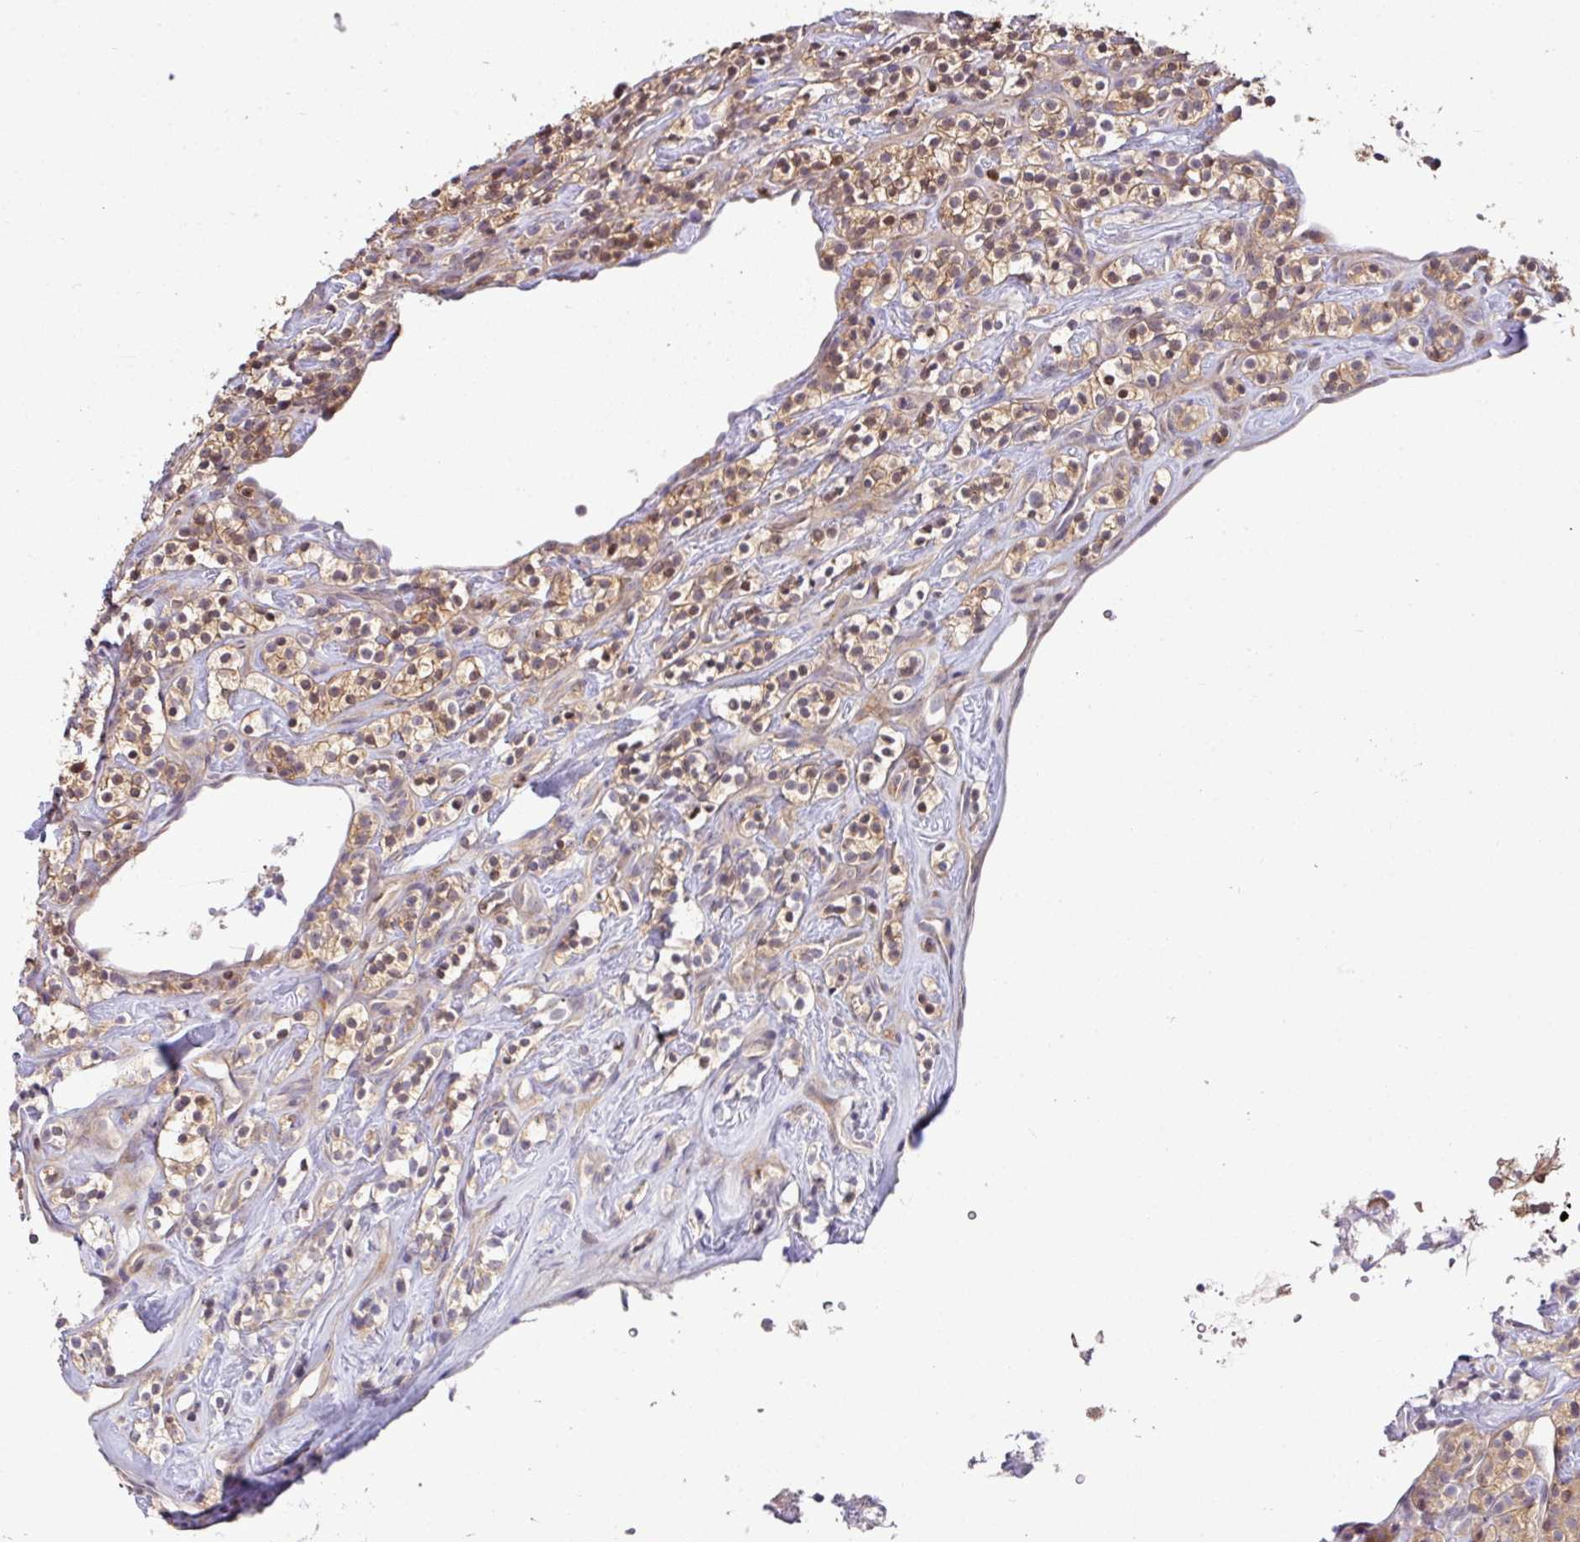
{"staining": {"intensity": "moderate", "quantity": ">75%", "location": "cytoplasmic/membranous,nuclear"}, "tissue": "renal cancer", "cell_type": "Tumor cells", "image_type": "cancer", "snomed": [{"axis": "morphology", "description": "Adenocarcinoma, NOS"}, {"axis": "topography", "description": "Kidney"}], "caption": "Moderate cytoplasmic/membranous and nuclear protein staining is appreciated in about >75% of tumor cells in renal cancer (adenocarcinoma). The staining was performed using DAB (3,3'-diaminobenzidine) to visualize the protein expression in brown, while the nuclei were stained in blue with hematoxylin (Magnification: 20x).", "gene": "SLAMF6", "patient": {"sex": "male", "age": 77}}